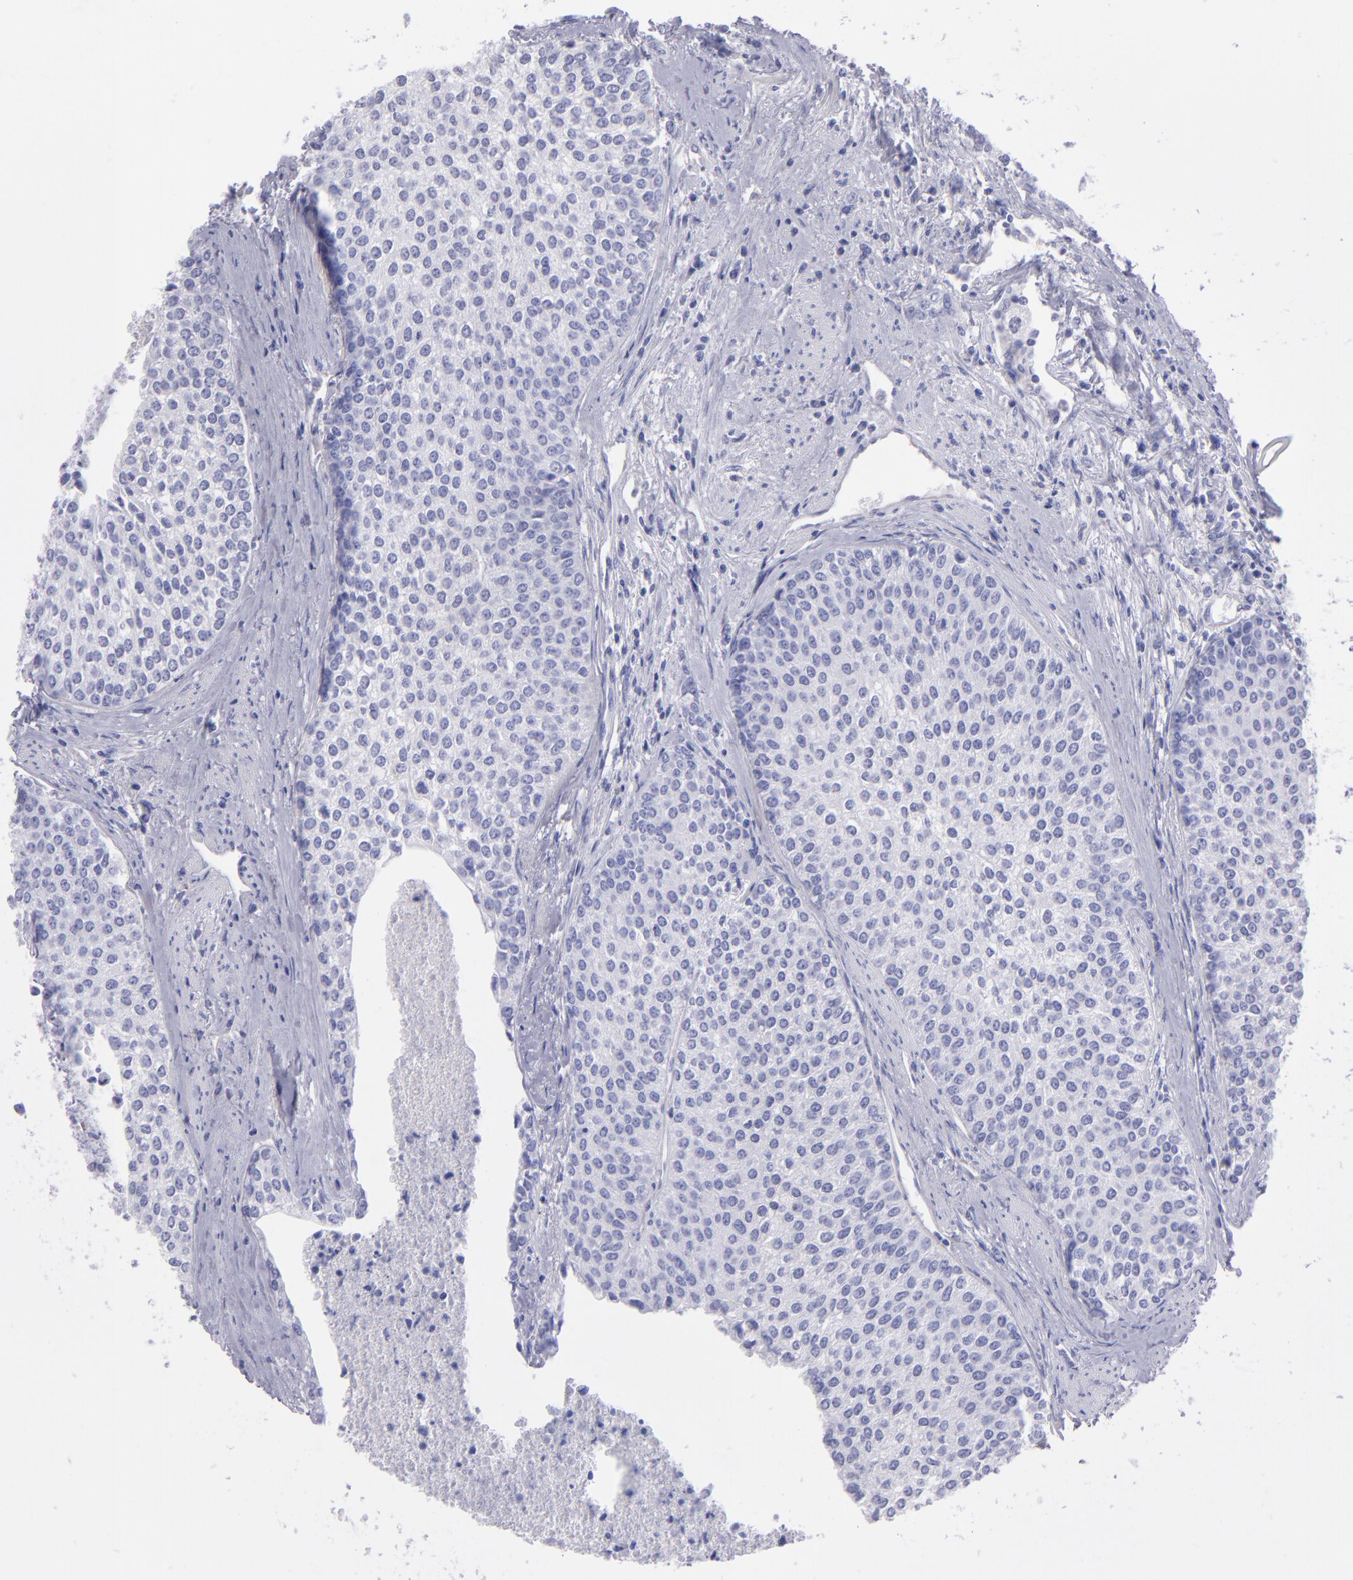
{"staining": {"intensity": "negative", "quantity": "none", "location": "none"}, "tissue": "urothelial cancer", "cell_type": "Tumor cells", "image_type": "cancer", "snomed": [{"axis": "morphology", "description": "Urothelial carcinoma, Low grade"}, {"axis": "topography", "description": "Urinary bladder"}], "caption": "An IHC photomicrograph of urothelial cancer is shown. There is no staining in tumor cells of urothelial cancer. (DAB immunohistochemistry (IHC) visualized using brightfield microscopy, high magnification).", "gene": "TG", "patient": {"sex": "female", "age": 73}}